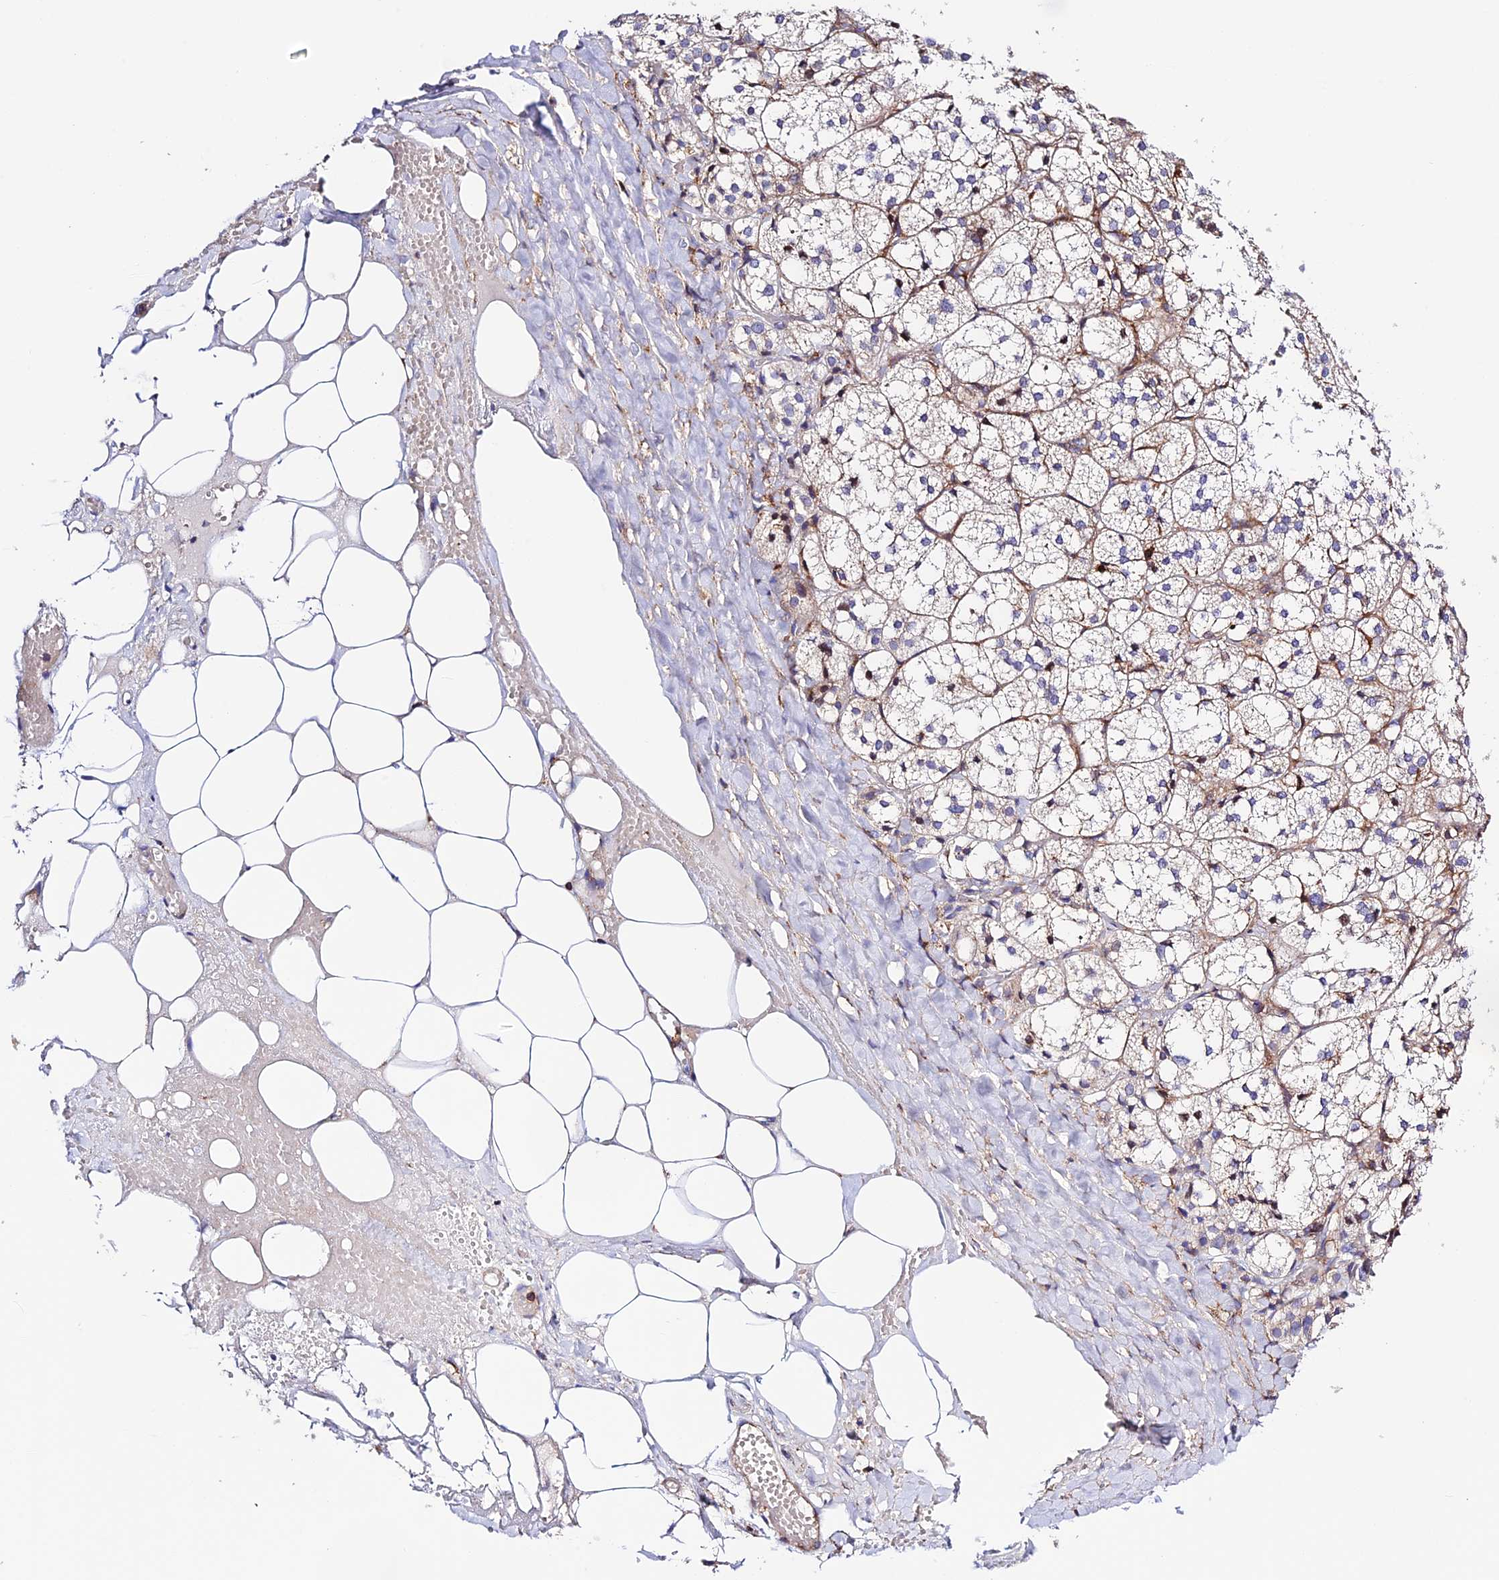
{"staining": {"intensity": "moderate", "quantity": "25%-75%", "location": "cytoplasmic/membranous"}, "tissue": "adrenal gland", "cell_type": "Glandular cells", "image_type": "normal", "snomed": [{"axis": "morphology", "description": "Normal tissue, NOS"}, {"axis": "topography", "description": "Adrenal gland"}], "caption": "Adrenal gland stained with DAB immunohistochemistry displays medium levels of moderate cytoplasmic/membranous staining in approximately 25%-75% of glandular cells.", "gene": "PRIM1", "patient": {"sex": "female", "age": 61}}